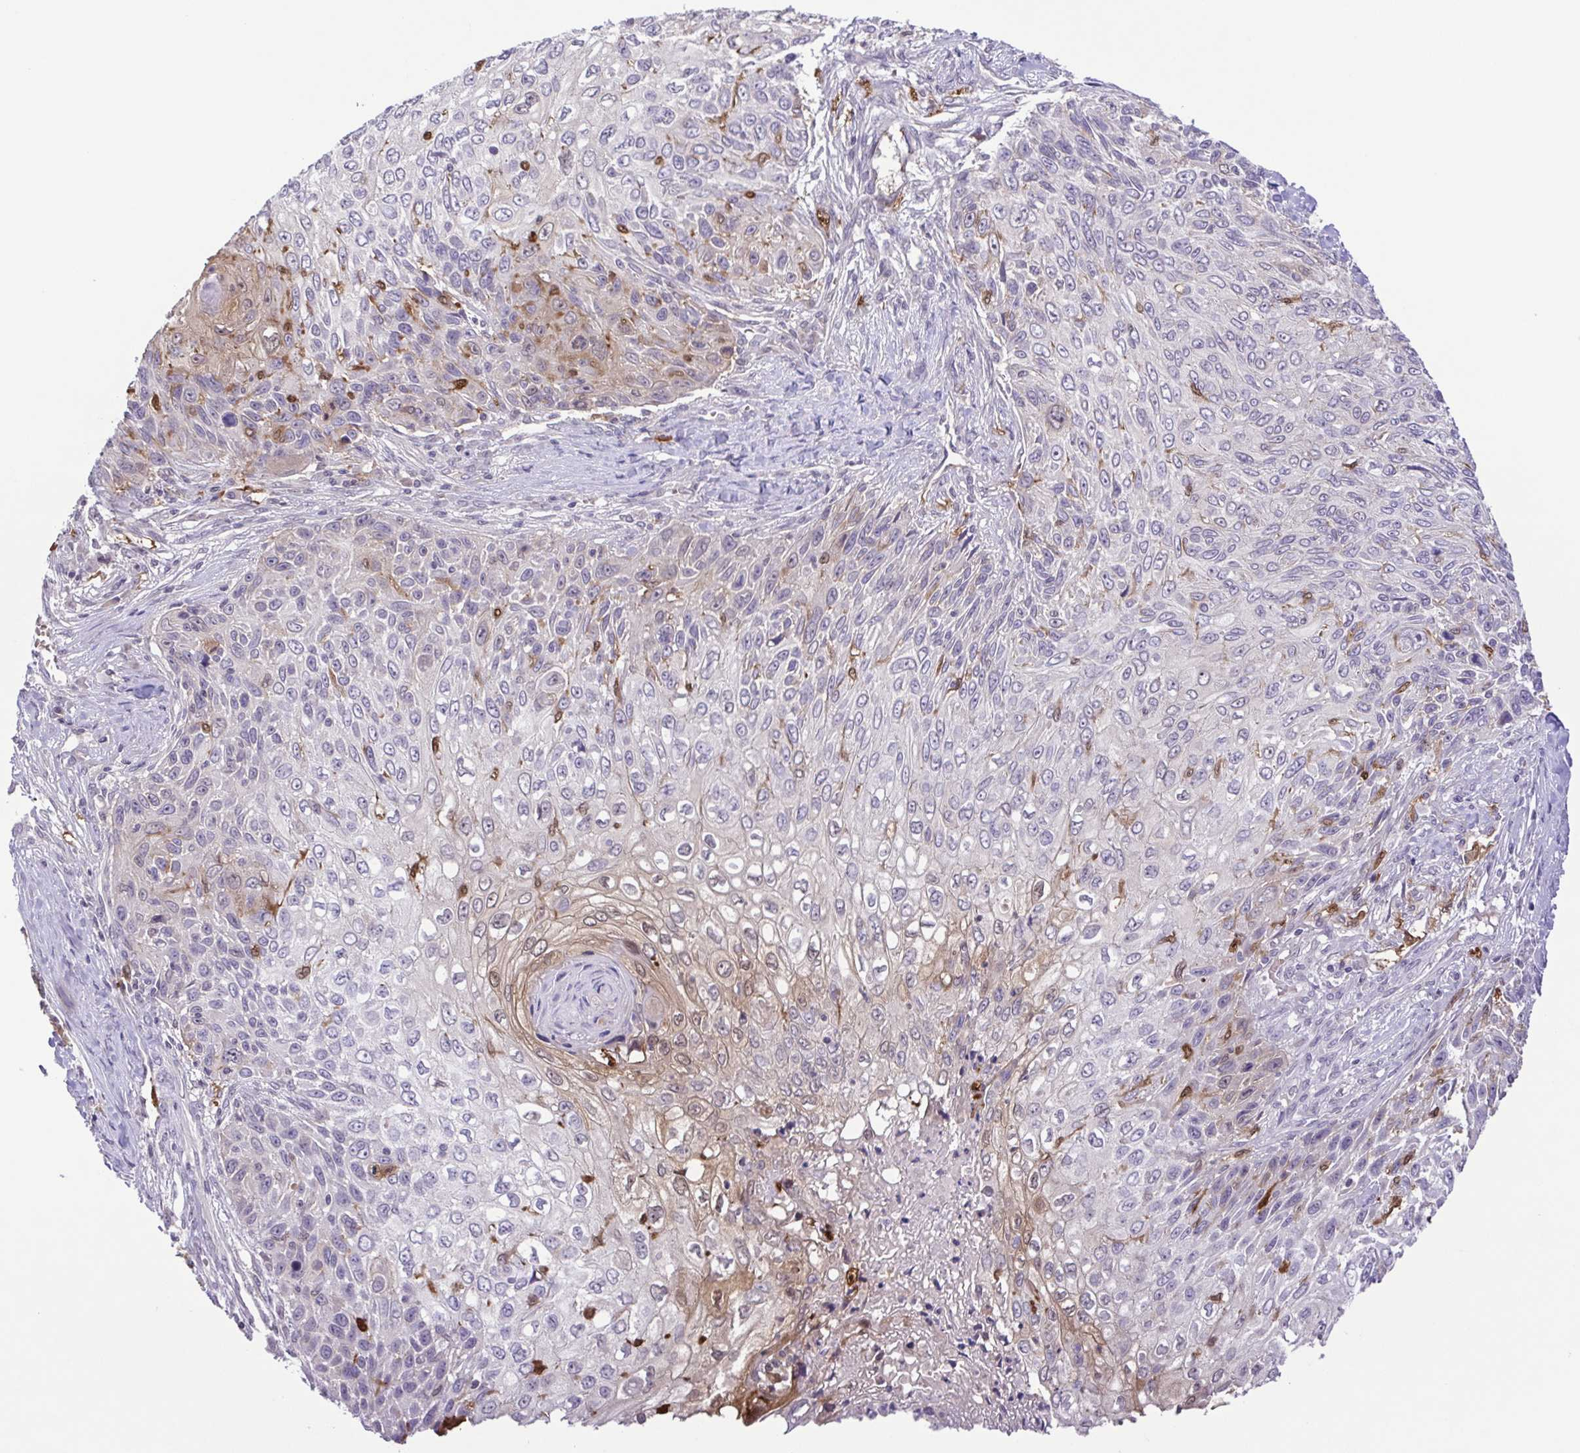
{"staining": {"intensity": "weak", "quantity": "<25%", "location": "cytoplasmic/membranous,nuclear"}, "tissue": "skin cancer", "cell_type": "Tumor cells", "image_type": "cancer", "snomed": [{"axis": "morphology", "description": "Squamous cell carcinoma, NOS"}, {"axis": "topography", "description": "Skin"}], "caption": "A micrograph of human skin cancer is negative for staining in tumor cells.", "gene": "IL1RN", "patient": {"sex": "male", "age": 92}}